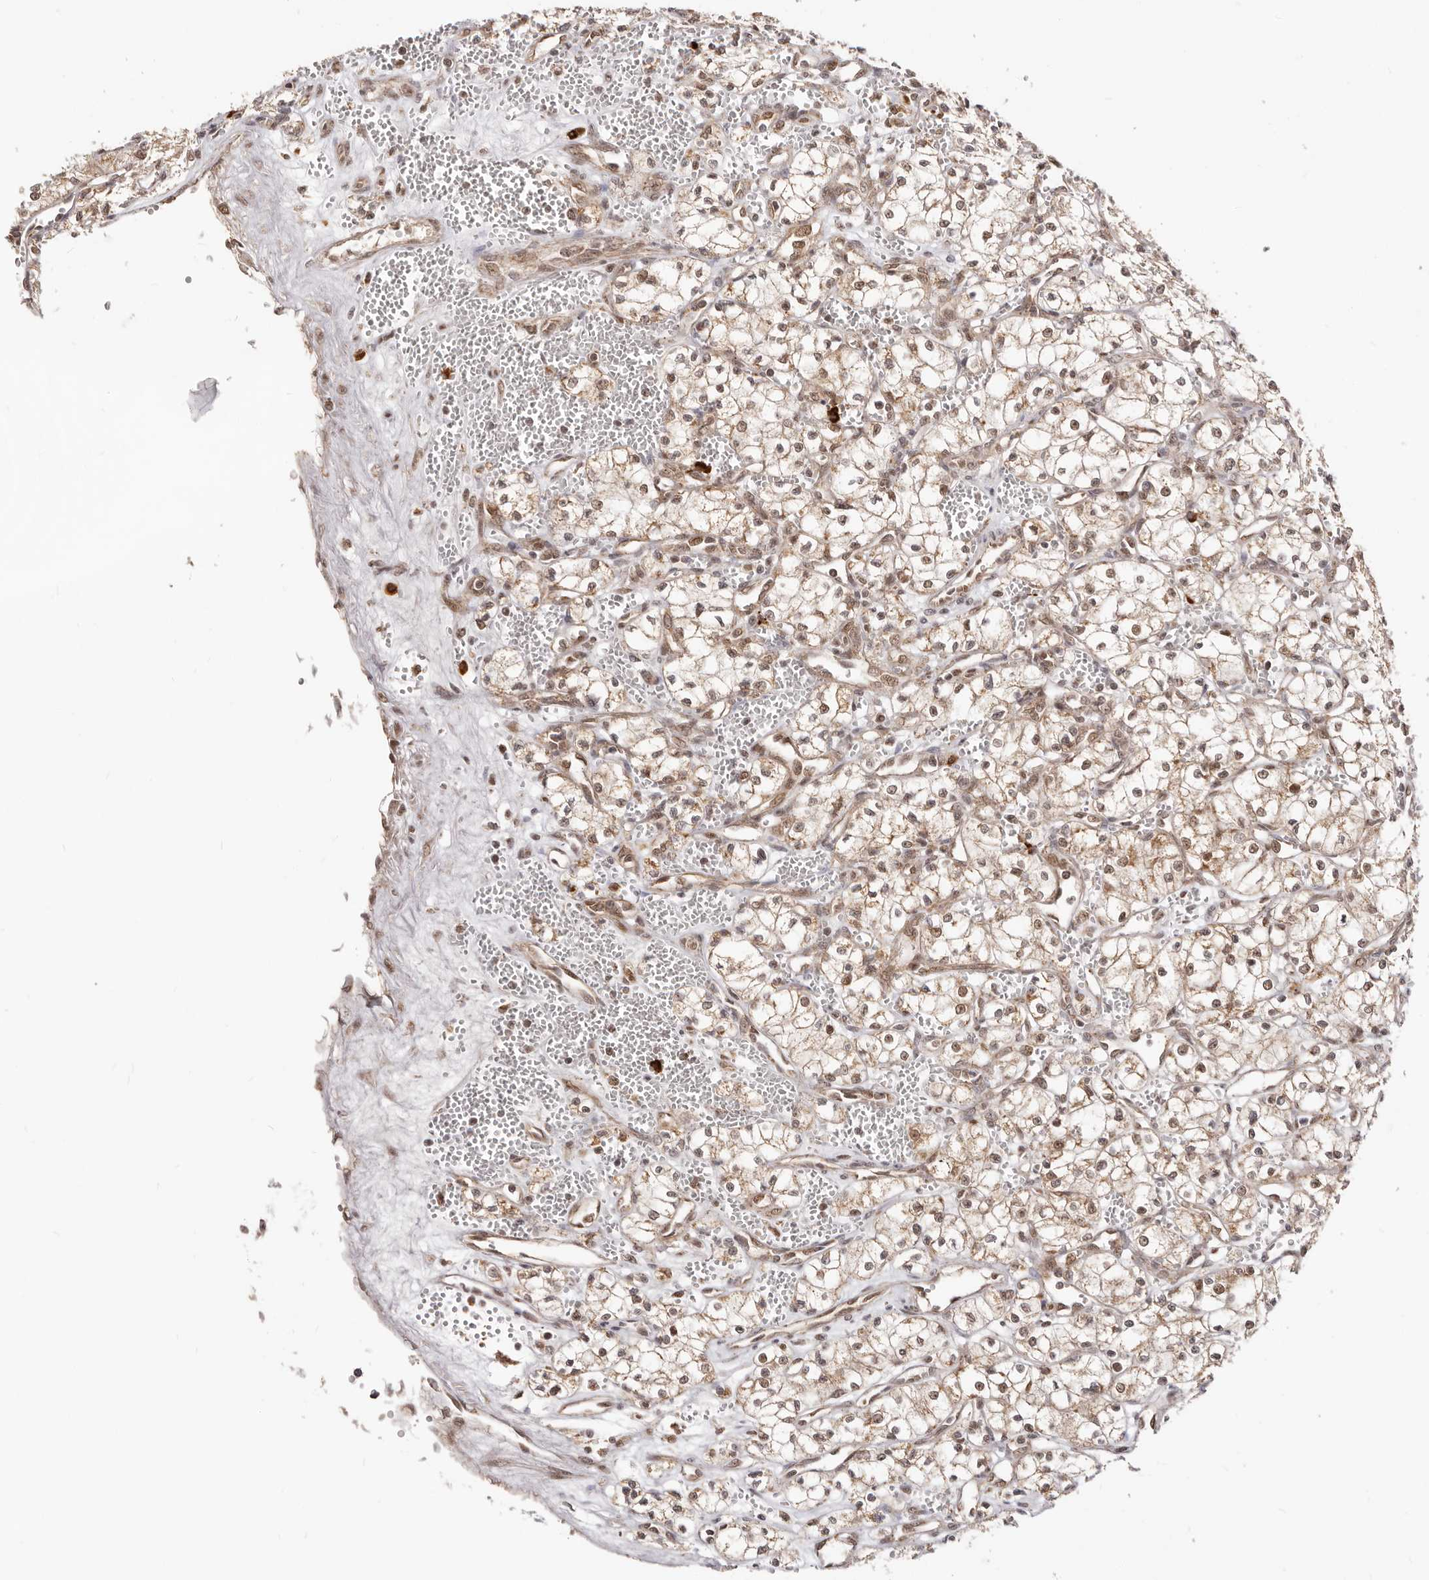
{"staining": {"intensity": "weak", "quantity": ">75%", "location": "cytoplasmic/membranous,nuclear"}, "tissue": "renal cancer", "cell_type": "Tumor cells", "image_type": "cancer", "snomed": [{"axis": "morphology", "description": "Adenocarcinoma, NOS"}, {"axis": "topography", "description": "Kidney"}], "caption": "An image of human renal cancer (adenocarcinoma) stained for a protein displays weak cytoplasmic/membranous and nuclear brown staining in tumor cells.", "gene": "SEC14L1", "patient": {"sex": "male", "age": 59}}